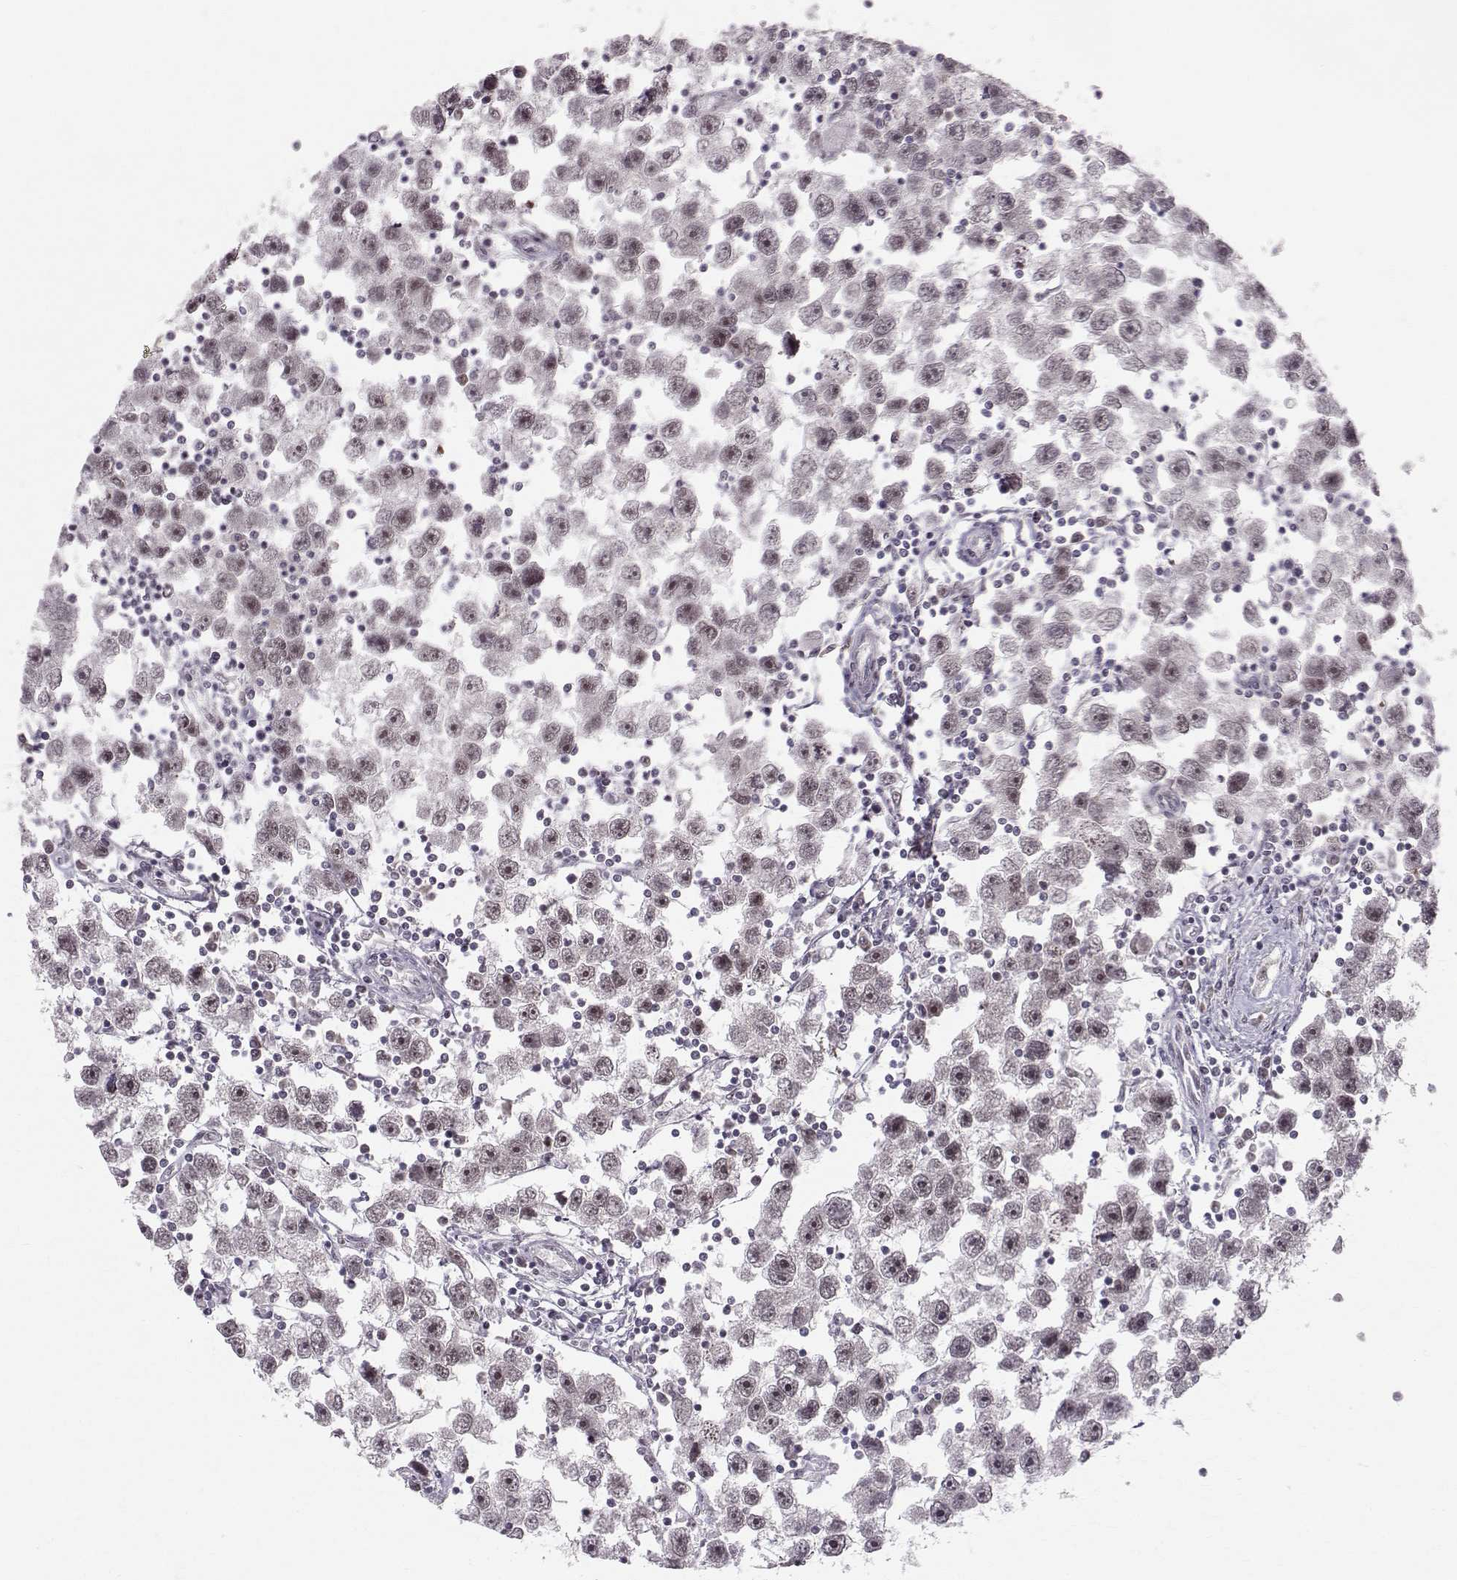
{"staining": {"intensity": "weak", "quantity": "25%-75%", "location": "nuclear"}, "tissue": "testis cancer", "cell_type": "Tumor cells", "image_type": "cancer", "snomed": [{"axis": "morphology", "description": "Seminoma, NOS"}, {"axis": "topography", "description": "Testis"}], "caption": "Testis seminoma stained for a protein exhibits weak nuclear positivity in tumor cells.", "gene": "RPP38", "patient": {"sex": "male", "age": 30}}